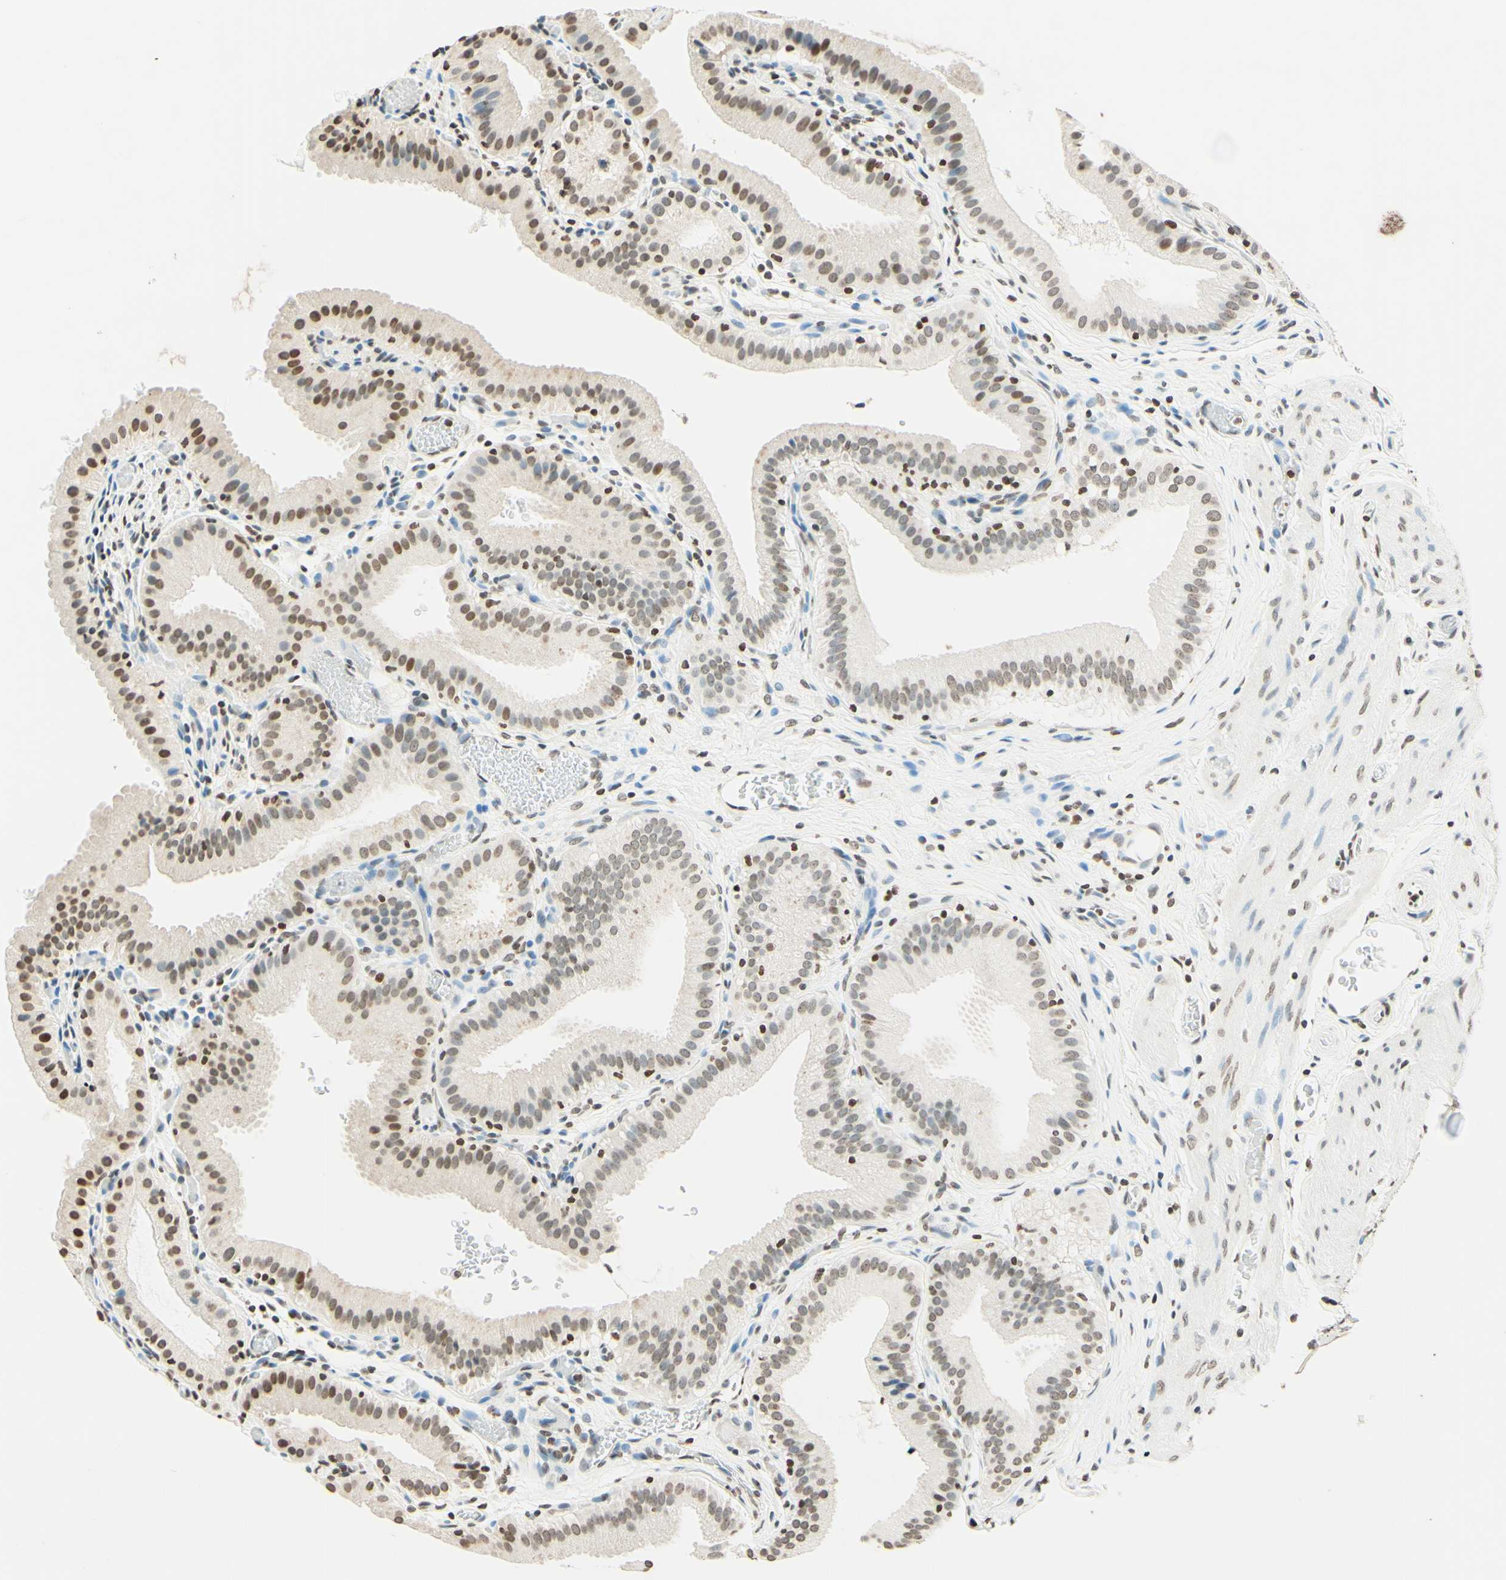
{"staining": {"intensity": "moderate", "quantity": "25%-75%", "location": "nuclear"}, "tissue": "gallbladder", "cell_type": "Glandular cells", "image_type": "normal", "snomed": [{"axis": "morphology", "description": "Normal tissue, NOS"}, {"axis": "topography", "description": "Gallbladder"}], "caption": "A medium amount of moderate nuclear positivity is seen in about 25%-75% of glandular cells in normal gallbladder. (DAB IHC, brown staining for protein, blue staining for nuclei).", "gene": "MSH2", "patient": {"sex": "male", "age": 54}}